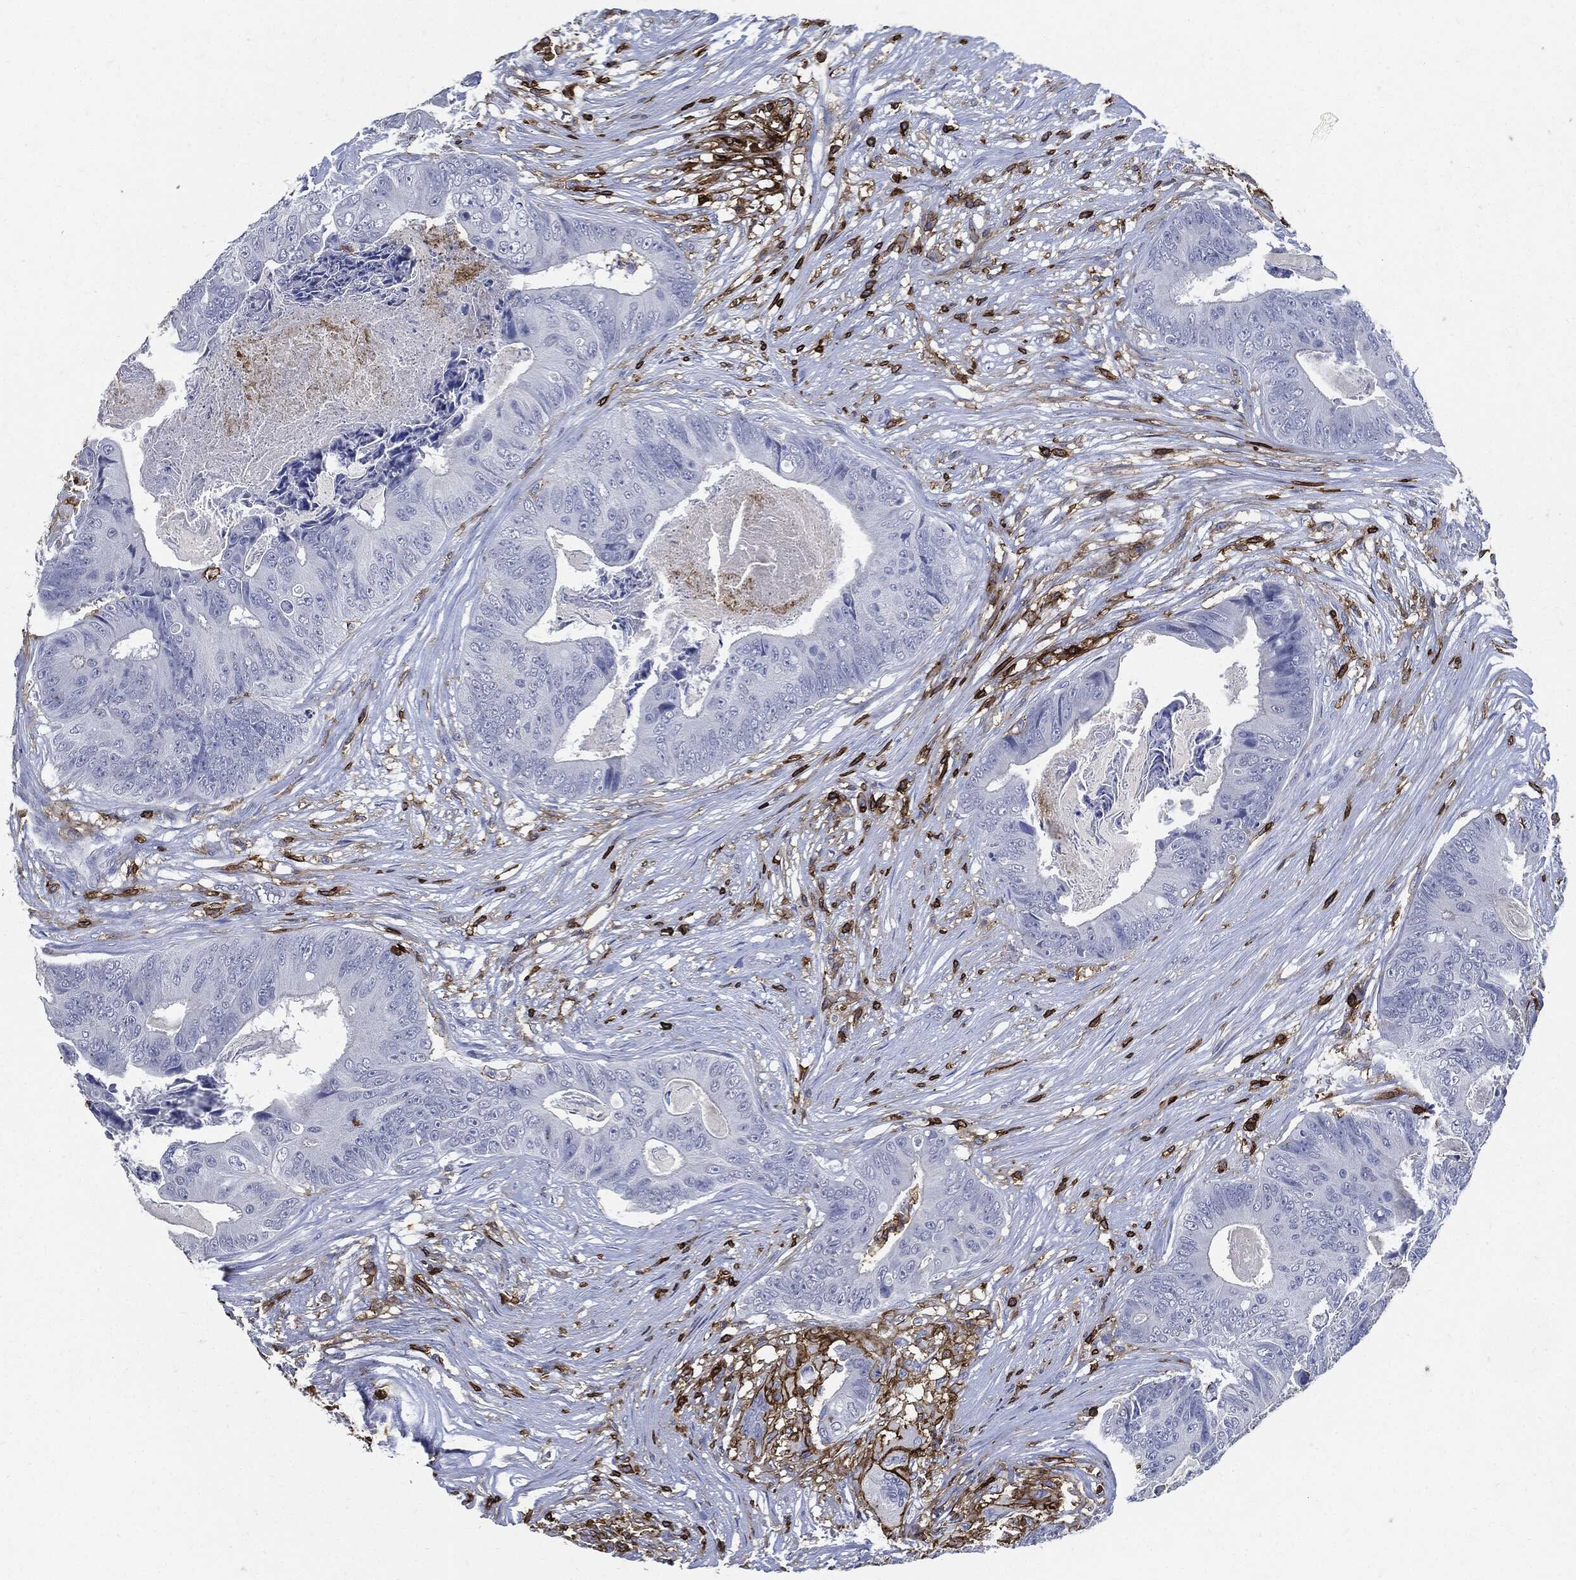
{"staining": {"intensity": "negative", "quantity": "none", "location": "none"}, "tissue": "colorectal cancer", "cell_type": "Tumor cells", "image_type": "cancer", "snomed": [{"axis": "morphology", "description": "Adenocarcinoma, NOS"}, {"axis": "topography", "description": "Colon"}], "caption": "Colorectal adenocarcinoma was stained to show a protein in brown. There is no significant expression in tumor cells.", "gene": "PTPRC", "patient": {"sex": "male", "age": 84}}